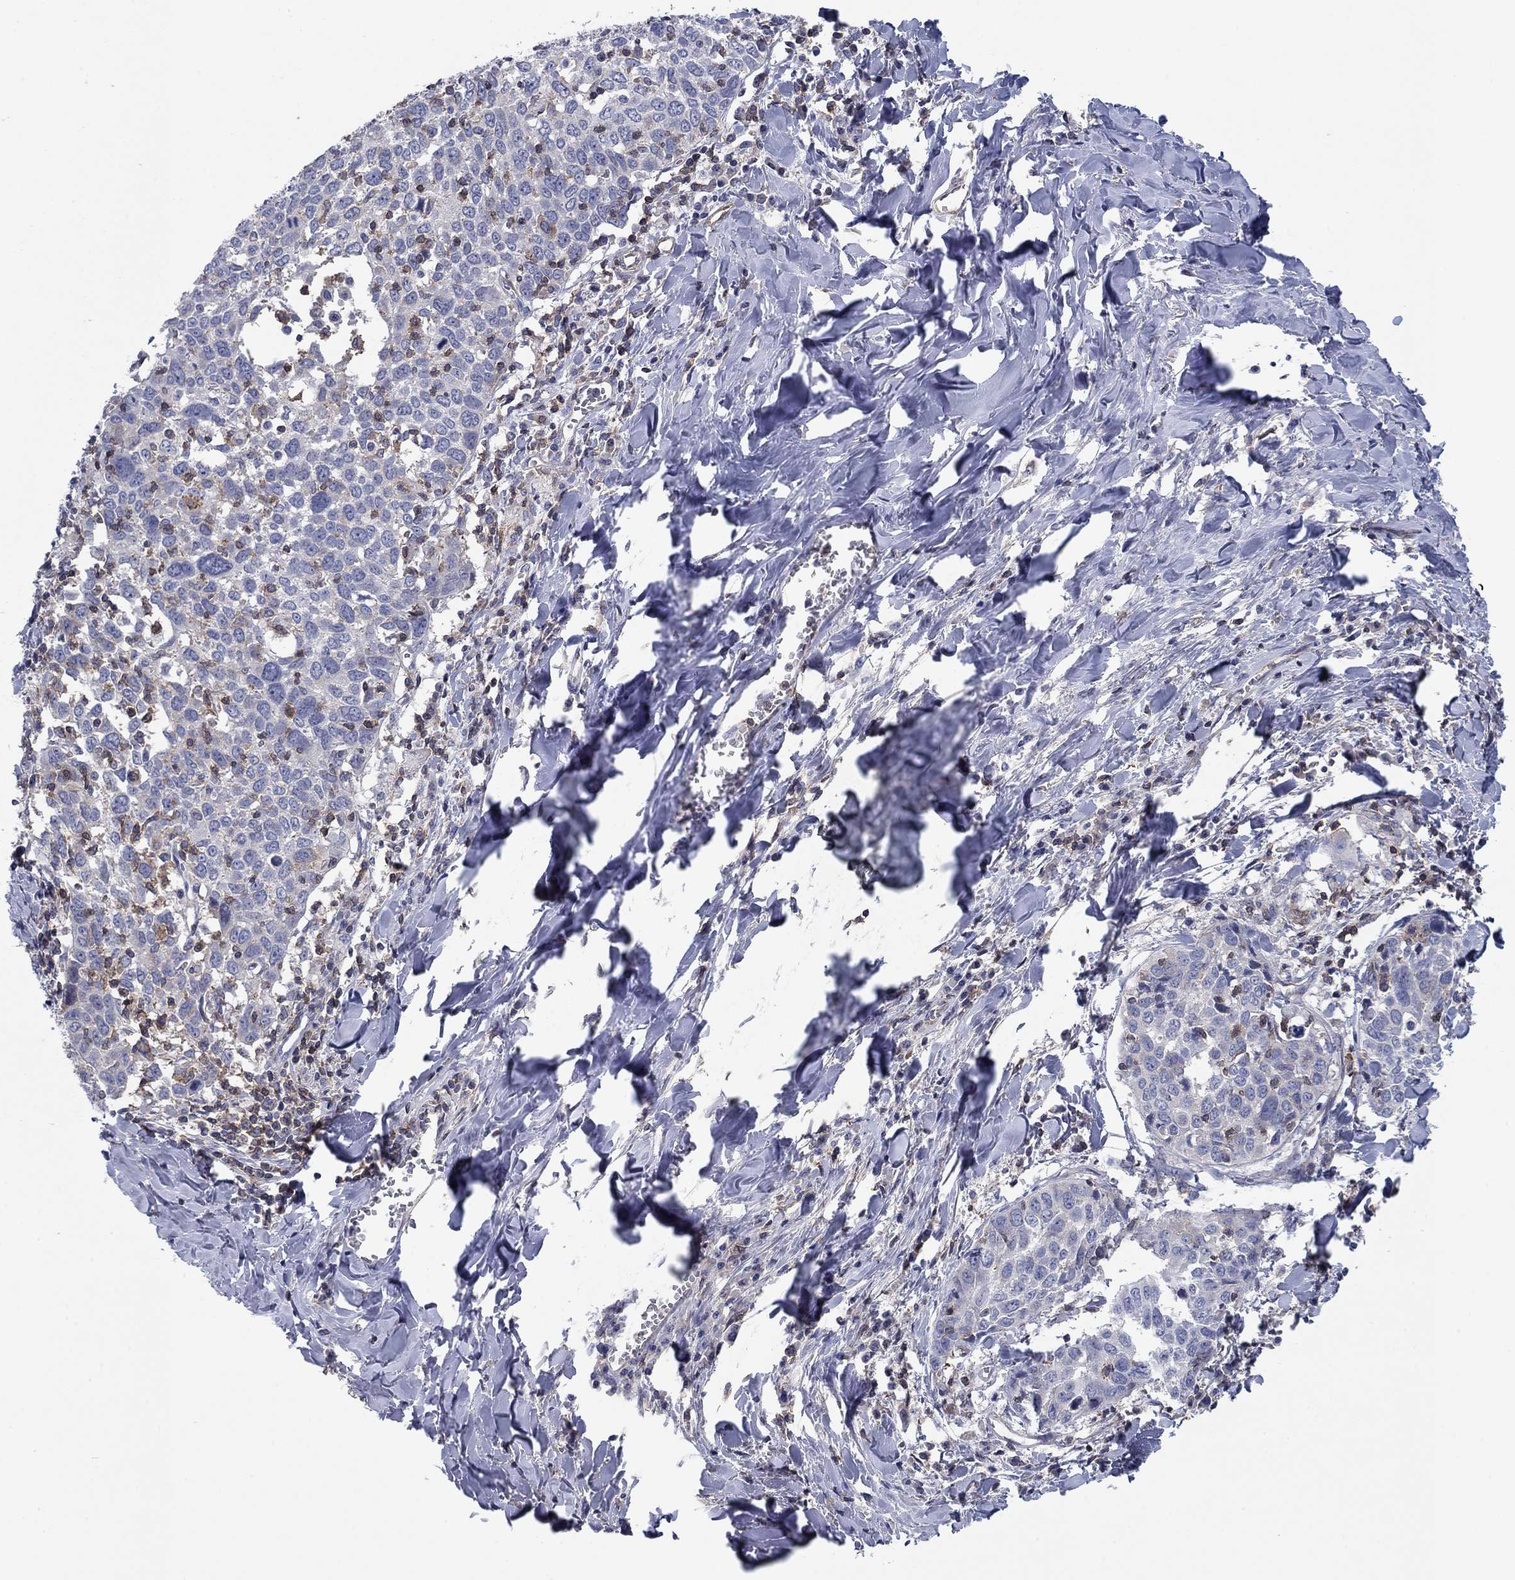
{"staining": {"intensity": "negative", "quantity": "none", "location": "none"}, "tissue": "lung cancer", "cell_type": "Tumor cells", "image_type": "cancer", "snomed": [{"axis": "morphology", "description": "Squamous cell carcinoma, NOS"}, {"axis": "topography", "description": "Lung"}], "caption": "Immunohistochemistry (IHC) of human lung squamous cell carcinoma displays no expression in tumor cells.", "gene": "PSD4", "patient": {"sex": "male", "age": 57}}